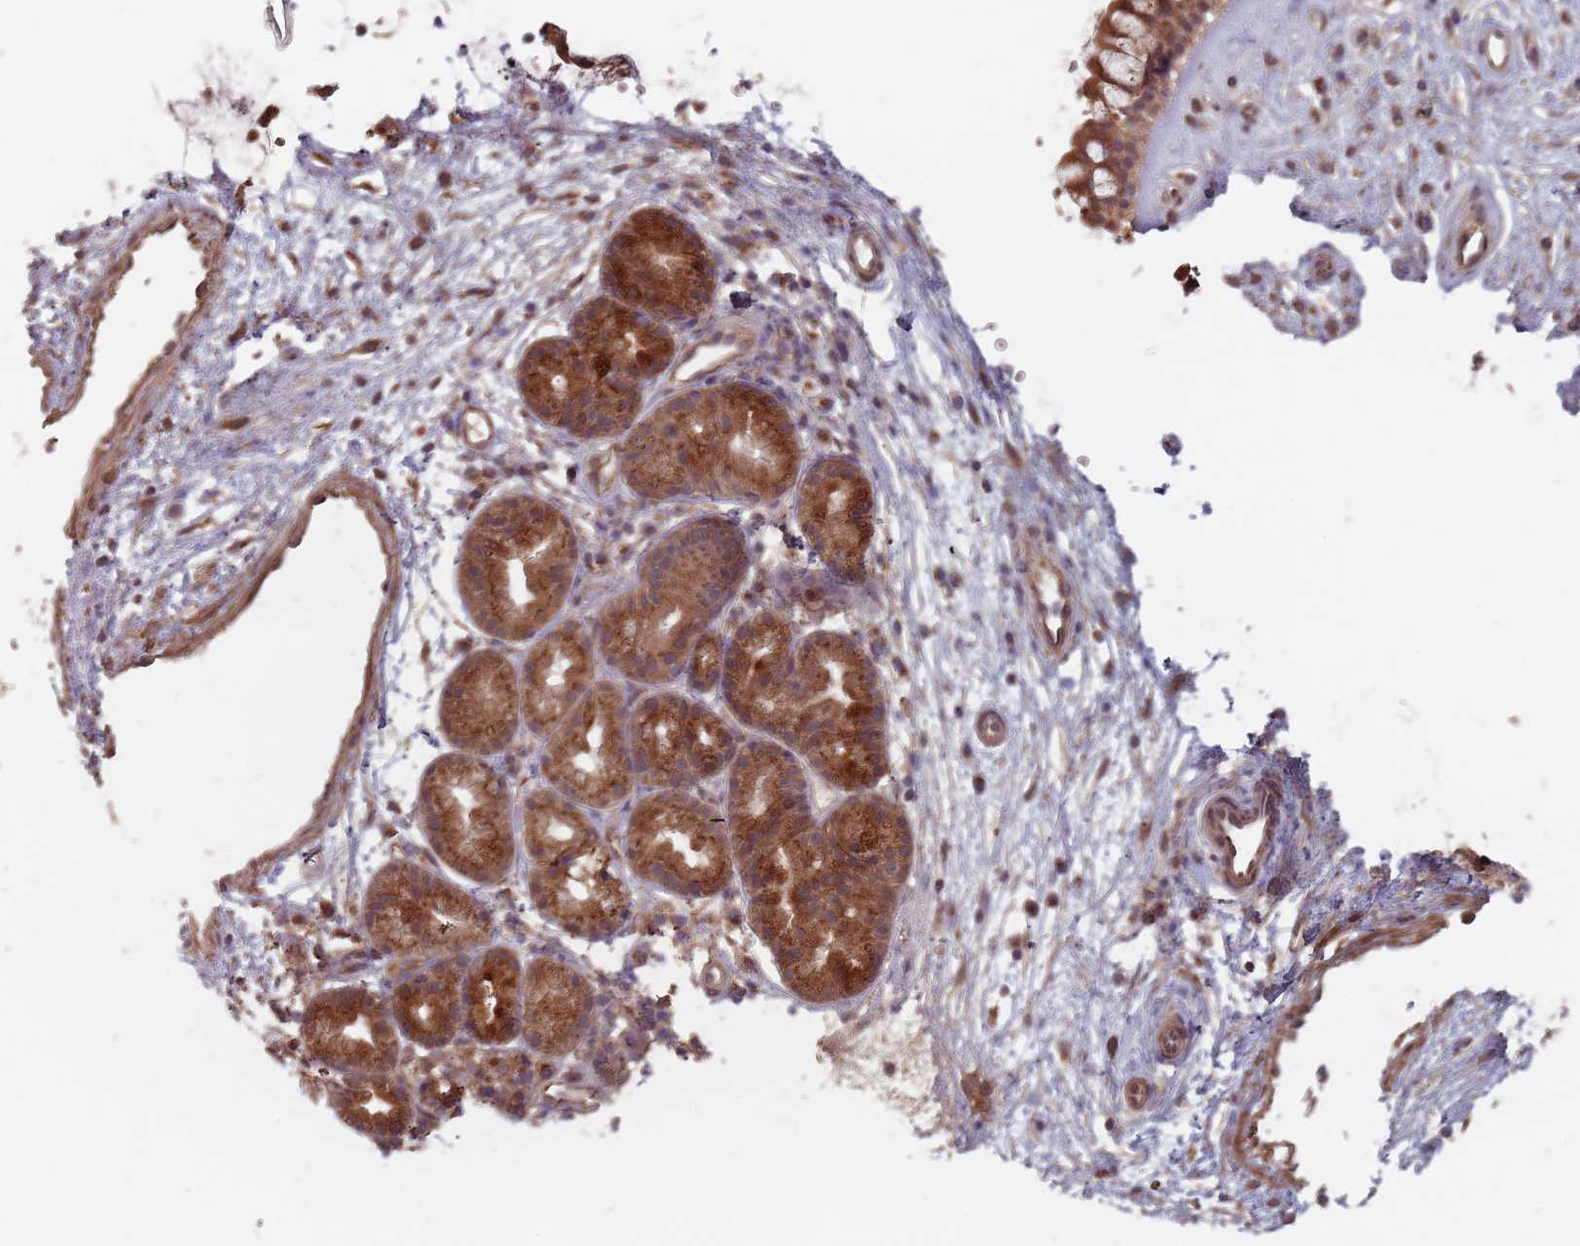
{"staining": {"intensity": "strong", "quantity": ">75%", "location": "cytoplasmic/membranous"}, "tissue": "nasopharynx", "cell_type": "Respiratory epithelial cells", "image_type": "normal", "snomed": [{"axis": "morphology", "description": "Normal tissue, NOS"}, {"axis": "topography", "description": "Nasopharynx"}], "caption": "Brown immunohistochemical staining in normal nasopharynx exhibits strong cytoplasmic/membranous positivity in about >75% of respiratory epithelial cells.", "gene": "C3orf14", "patient": {"sex": "male", "age": 32}}